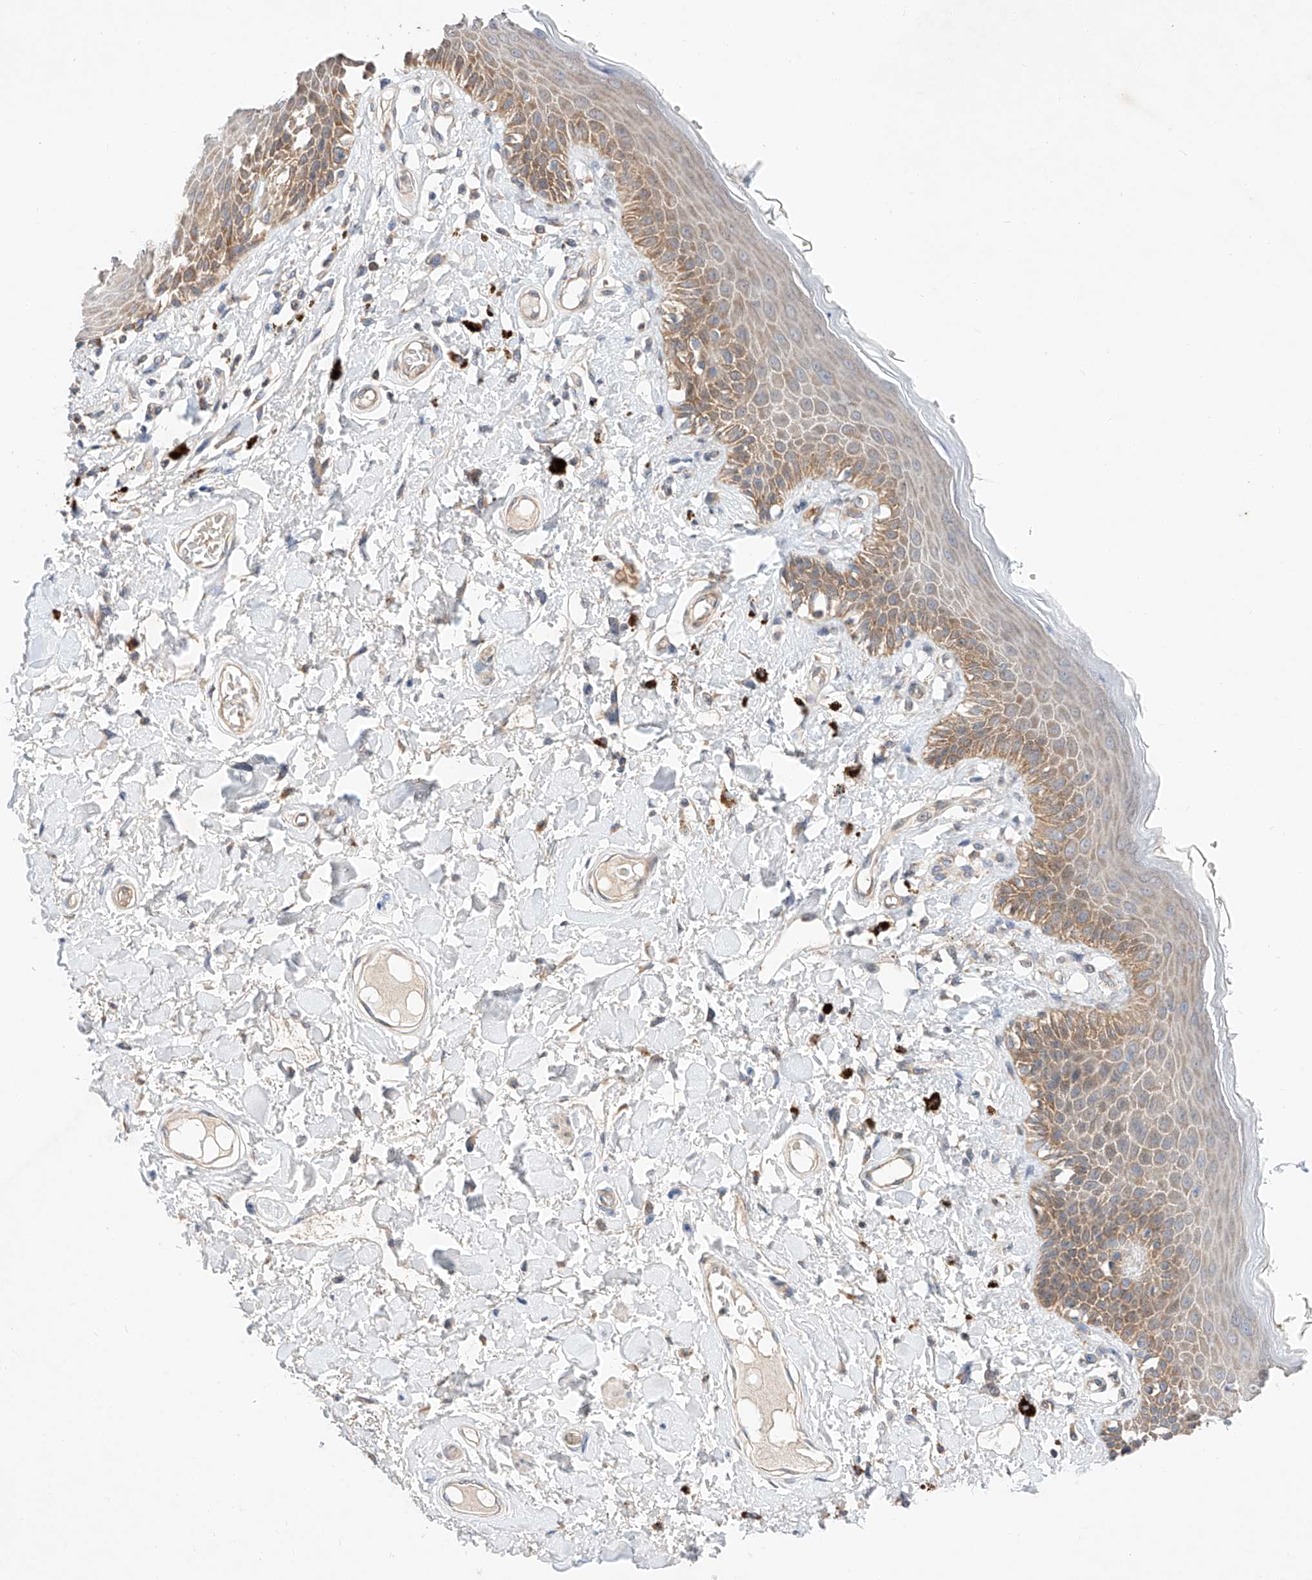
{"staining": {"intensity": "moderate", "quantity": ">75%", "location": "cytoplasmic/membranous"}, "tissue": "skin", "cell_type": "Epidermal cells", "image_type": "normal", "snomed": [{"axis": "morphology", "description": "Normal tissue, NOS"}, {"axis": "topography", "description": "Anal"}], "caption": "Immunohistochemistry (IHC) image of benign skin stained for a protein (brown), which demonstrates medium levels of moderate cytoplasmic/membranous positivity in approximately >75% of epidermal cells.", "gene": "C6orf118", "patient": {"sex": "female", "age": 78}}